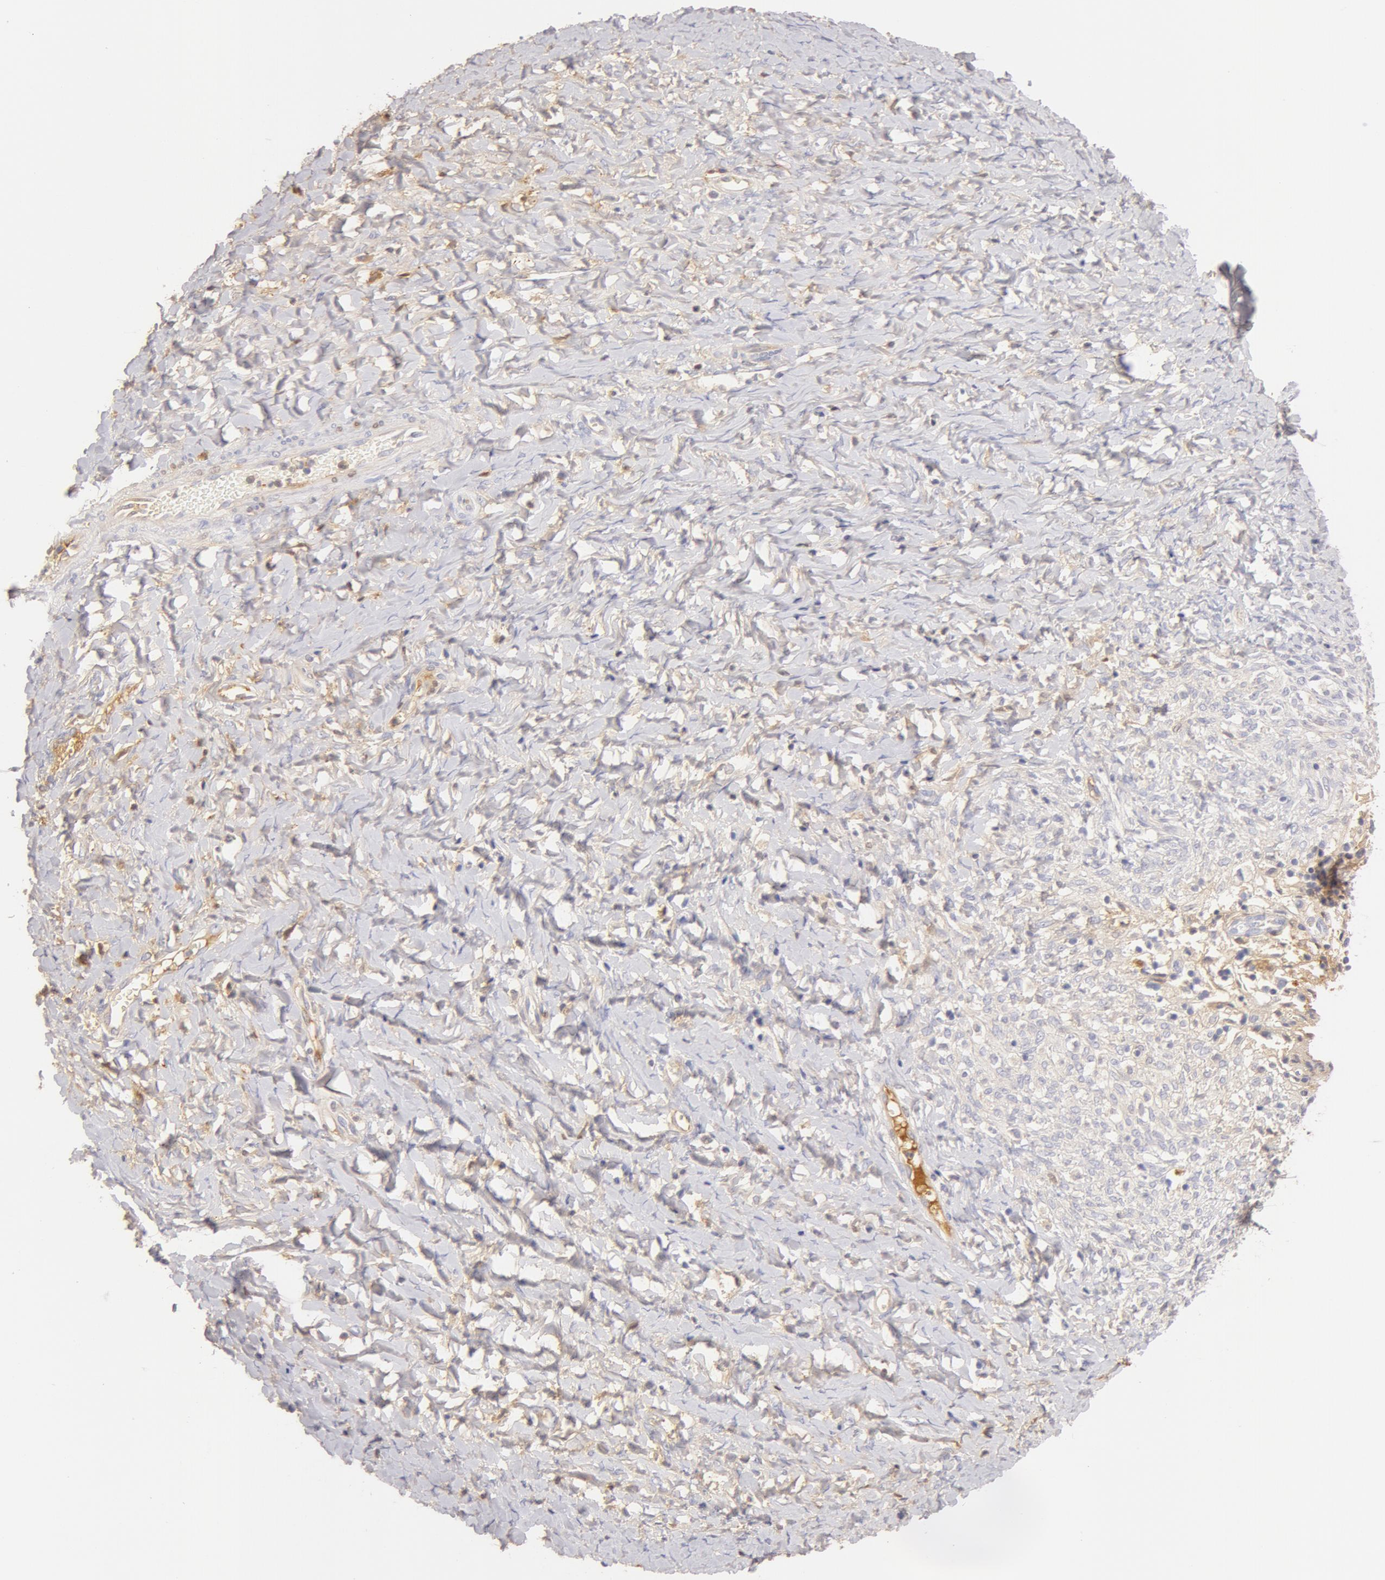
{"staining": {"intensity": "weak", "quantity": "25%-75%", "location": "cytoplasmic/membranous"}, "tissue": "smooth muscle", "cell_type": "Smooth muscle cells", "image_type": "normal", "snomed": [{"axis": "morphology", "description": "Normal tissue, NOS"}, {"axis": "topography", "description": "Uterus"}], "caption": "Protein positivity by immunohistochemistry reveals weak cytoplasmic/membranous positivity in approximately 25%-75% of smooth muscle cells in unremarkable smooth muscle.", "gene": "GC", "patient": {"sex": "female", "age": 56}}